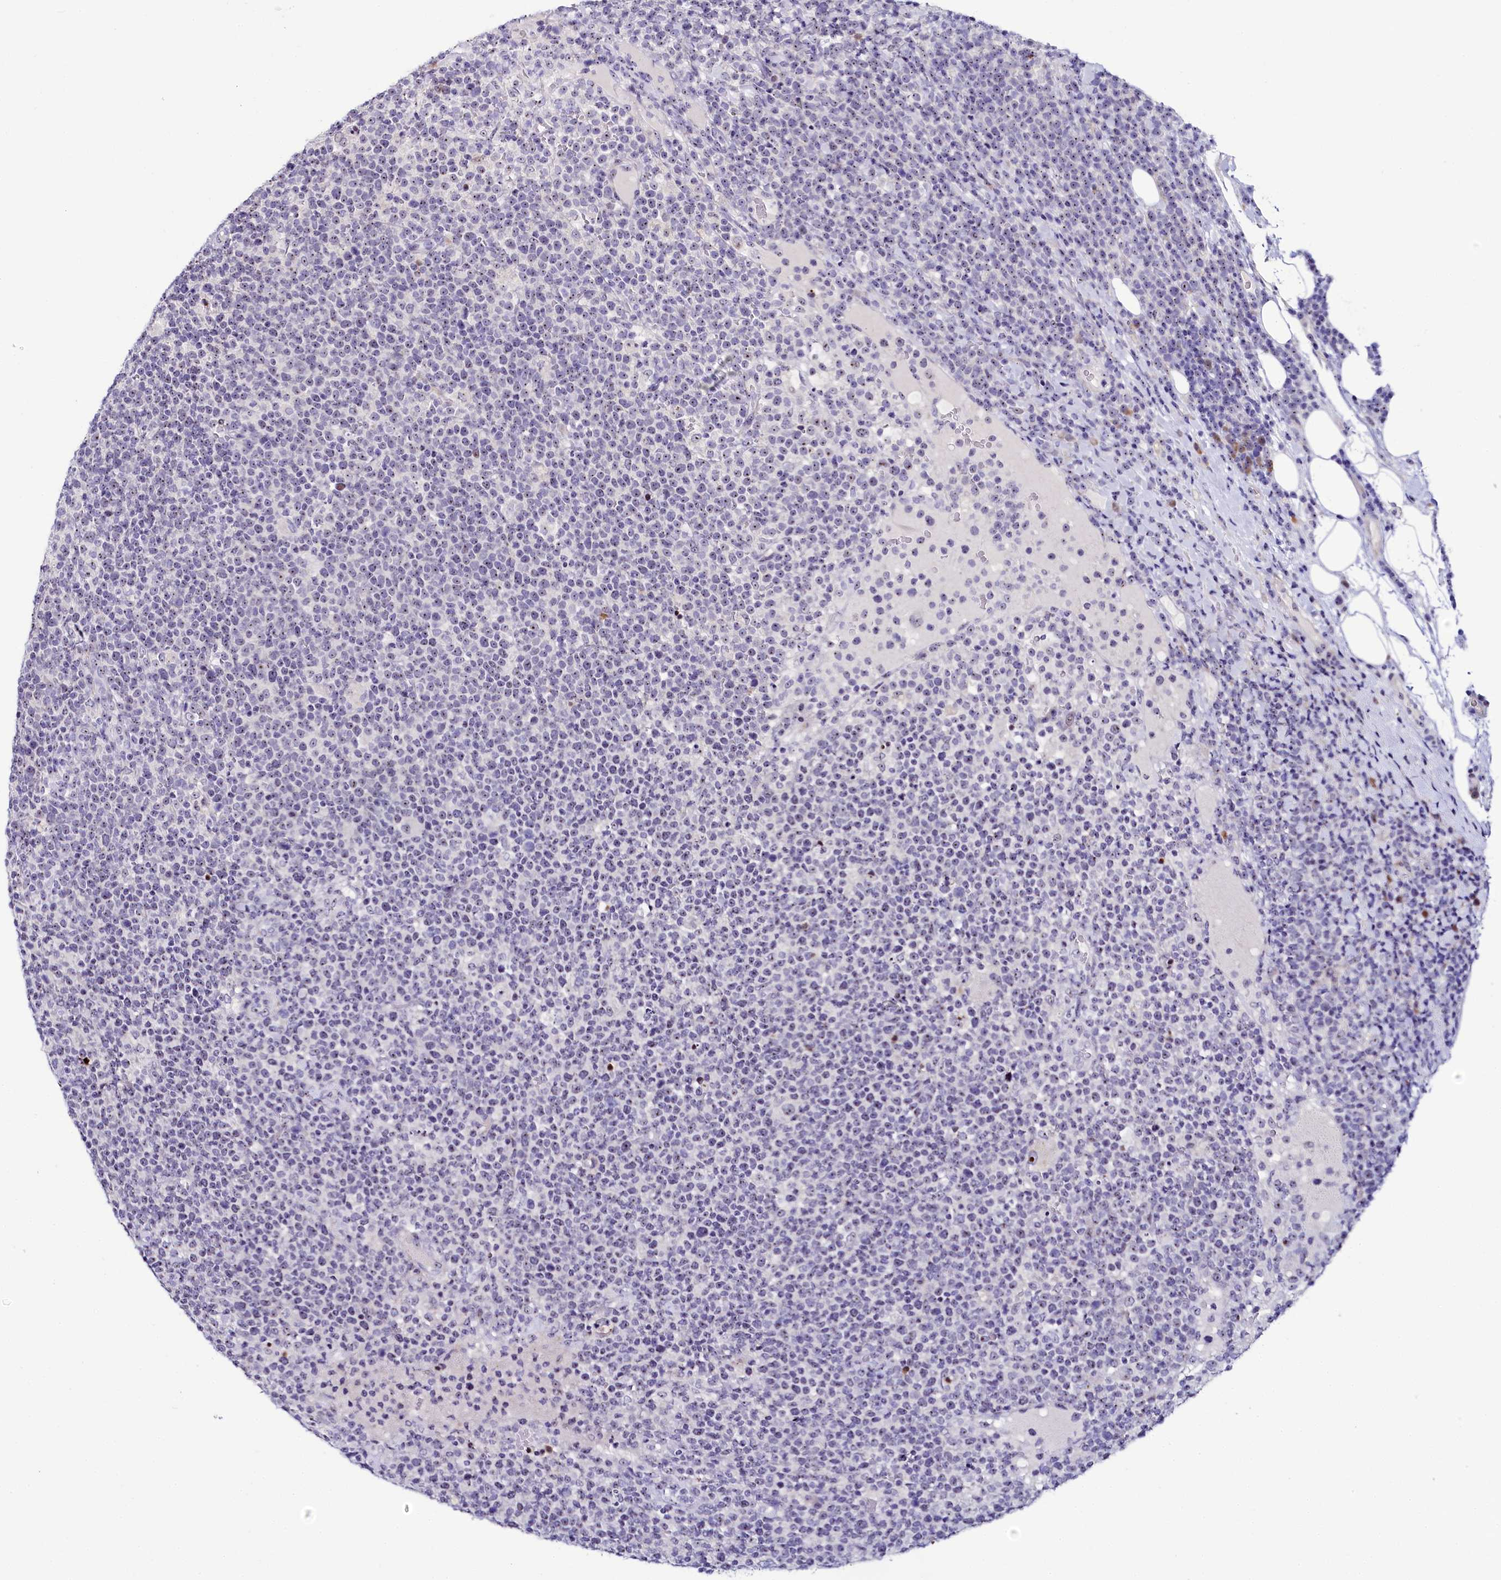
{"staining": {"intensity": "negative", "quantity": "none", "location": "none"}, "tissue": "lymphoma", "cell_type": "Tumor cells", "image_type": "cancer", "snomed": [{"axis": "morphology", "description": "Malignant lymphoma, non-Hodgkin's type, High grade"}, {"axis": "topography", "description": "Lymph node"}], "caption": "Tumor cells show no significant staining in lymphoma.", "gene": "TCOF1", "patient": {"sex": "male", "age": 61}}